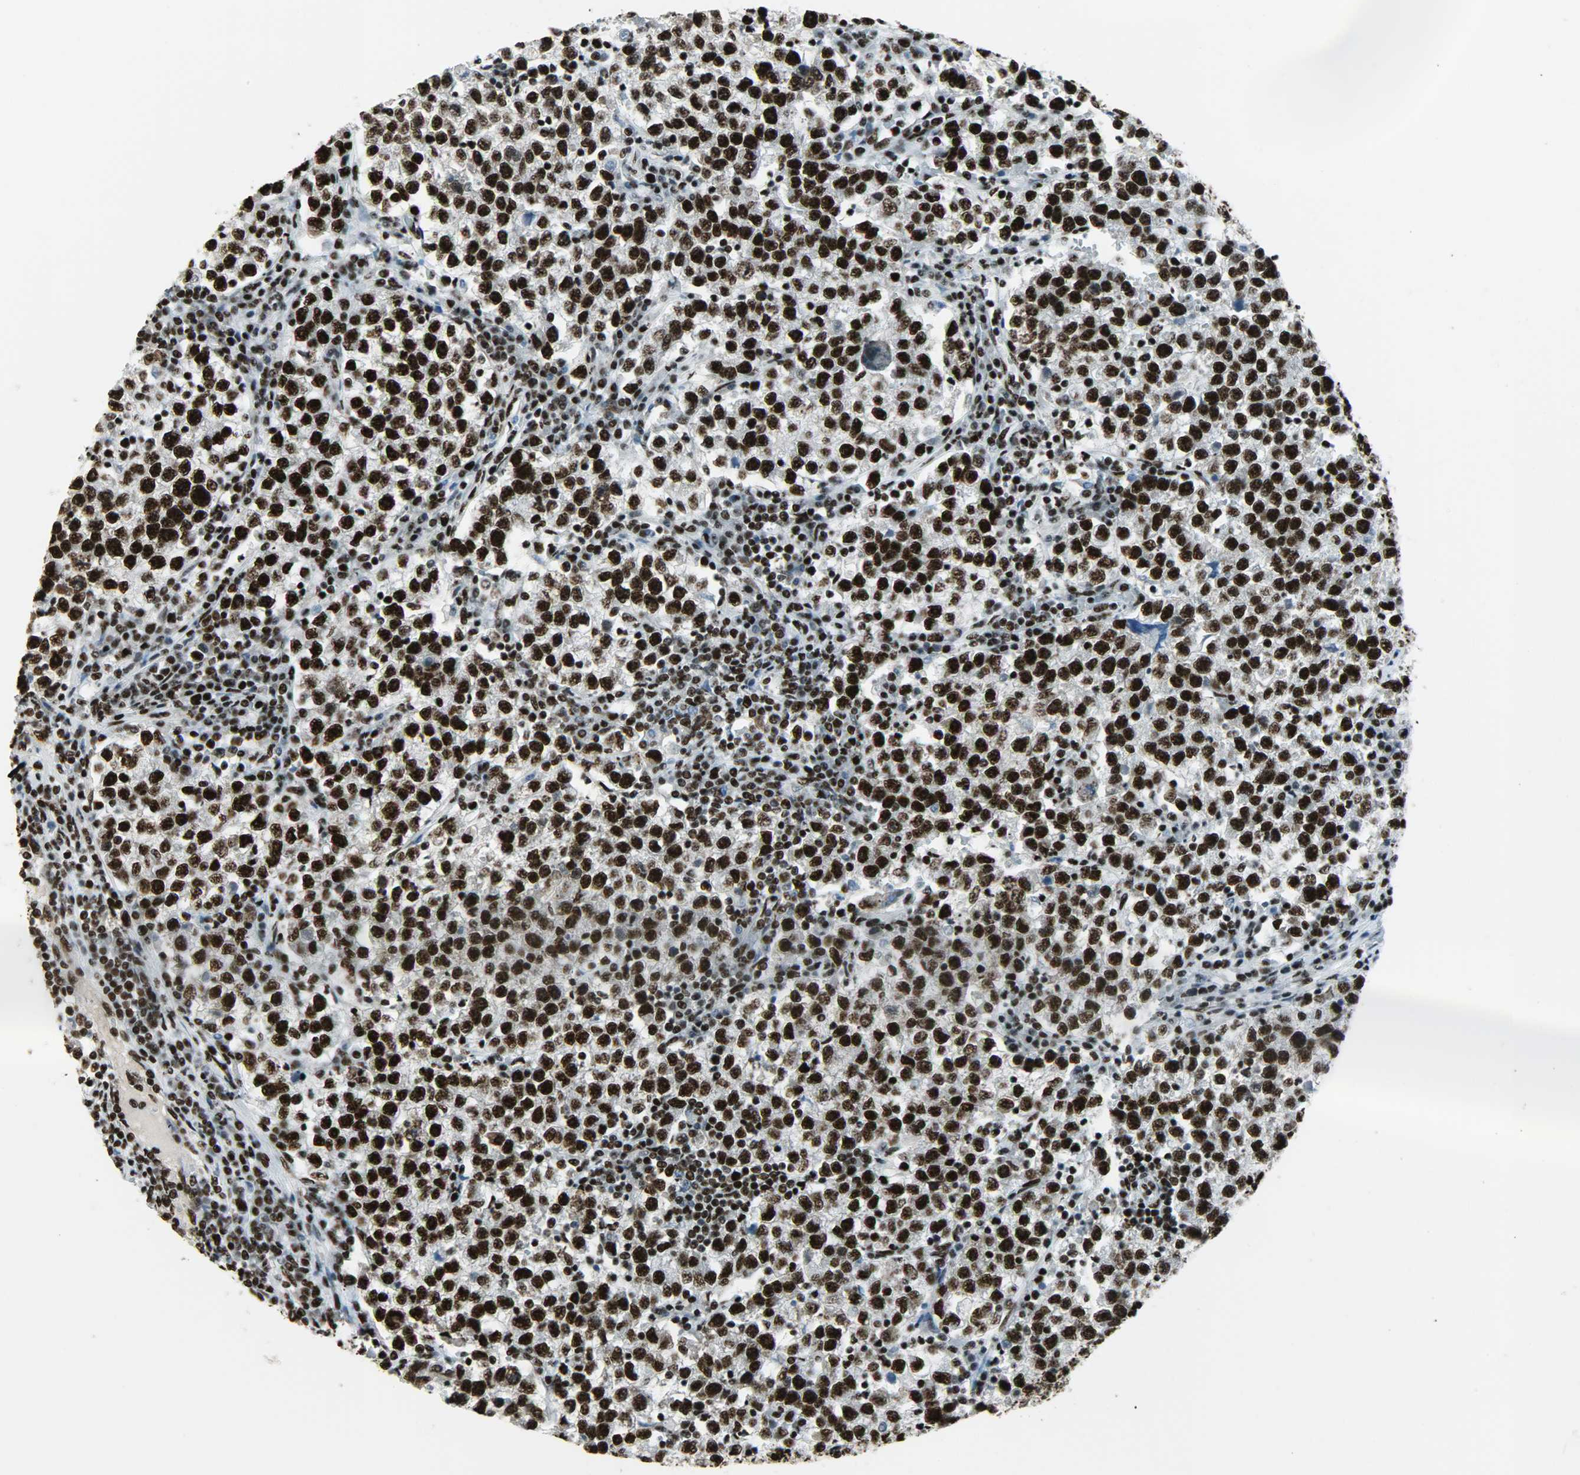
{"staining": {"intensity": "strong", "quantity": ">75%", "location": "nuclear"}, "tissue": "testis cancer", "cell_type": "Tumor cells", "image_type": "cancer", "snomed": [{"axis": "morphology", "description": "Seminoma, NOS"}, {"axis": "topography", "description": "Testis"}], "caption": "Approximately >75% of tumor cells in testis seminoma demonstrate strong nuclear protein staining as visualized by brown immunohistochemical staining.", "gene": "SNRPA", "patient": {"sex": "male", "age": 22}}